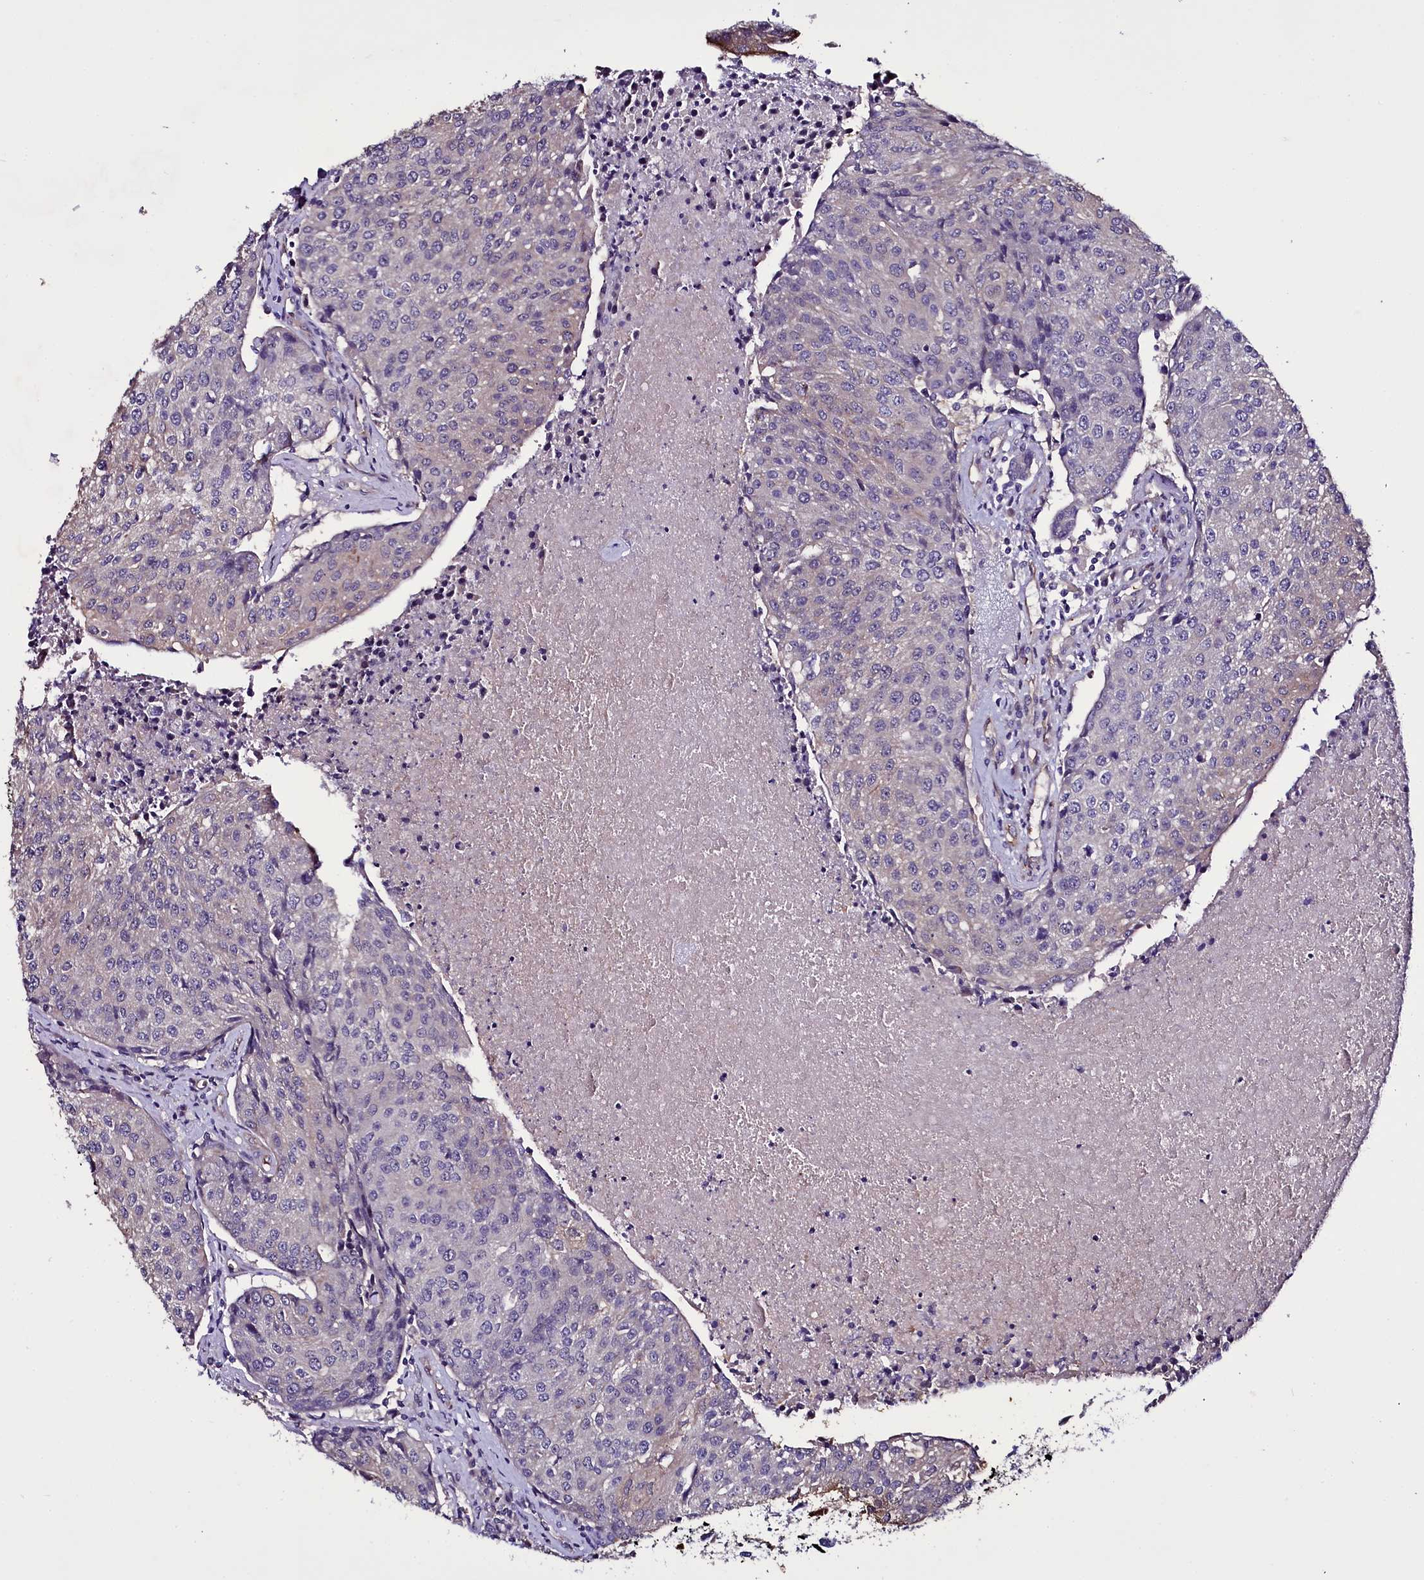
{"staining": {"intensity": "negative", "quantity": "none", "location": "none"}, "tissue": "urothelial cancer", "cell_type": "Tumor cells", "image_type": "cancer", "snomed": [{"axis": "morphology", "description": "Urothelial carcinoma, High grade"}, {"axis": "topography", "description": "Urinary bladder"}], "caption": "The IHC micrograph has no significant staining in tumor cells of urothelial cancer tissue.", "gene": "MEX3C", "patient": {"sex": "female", "age": 85}}